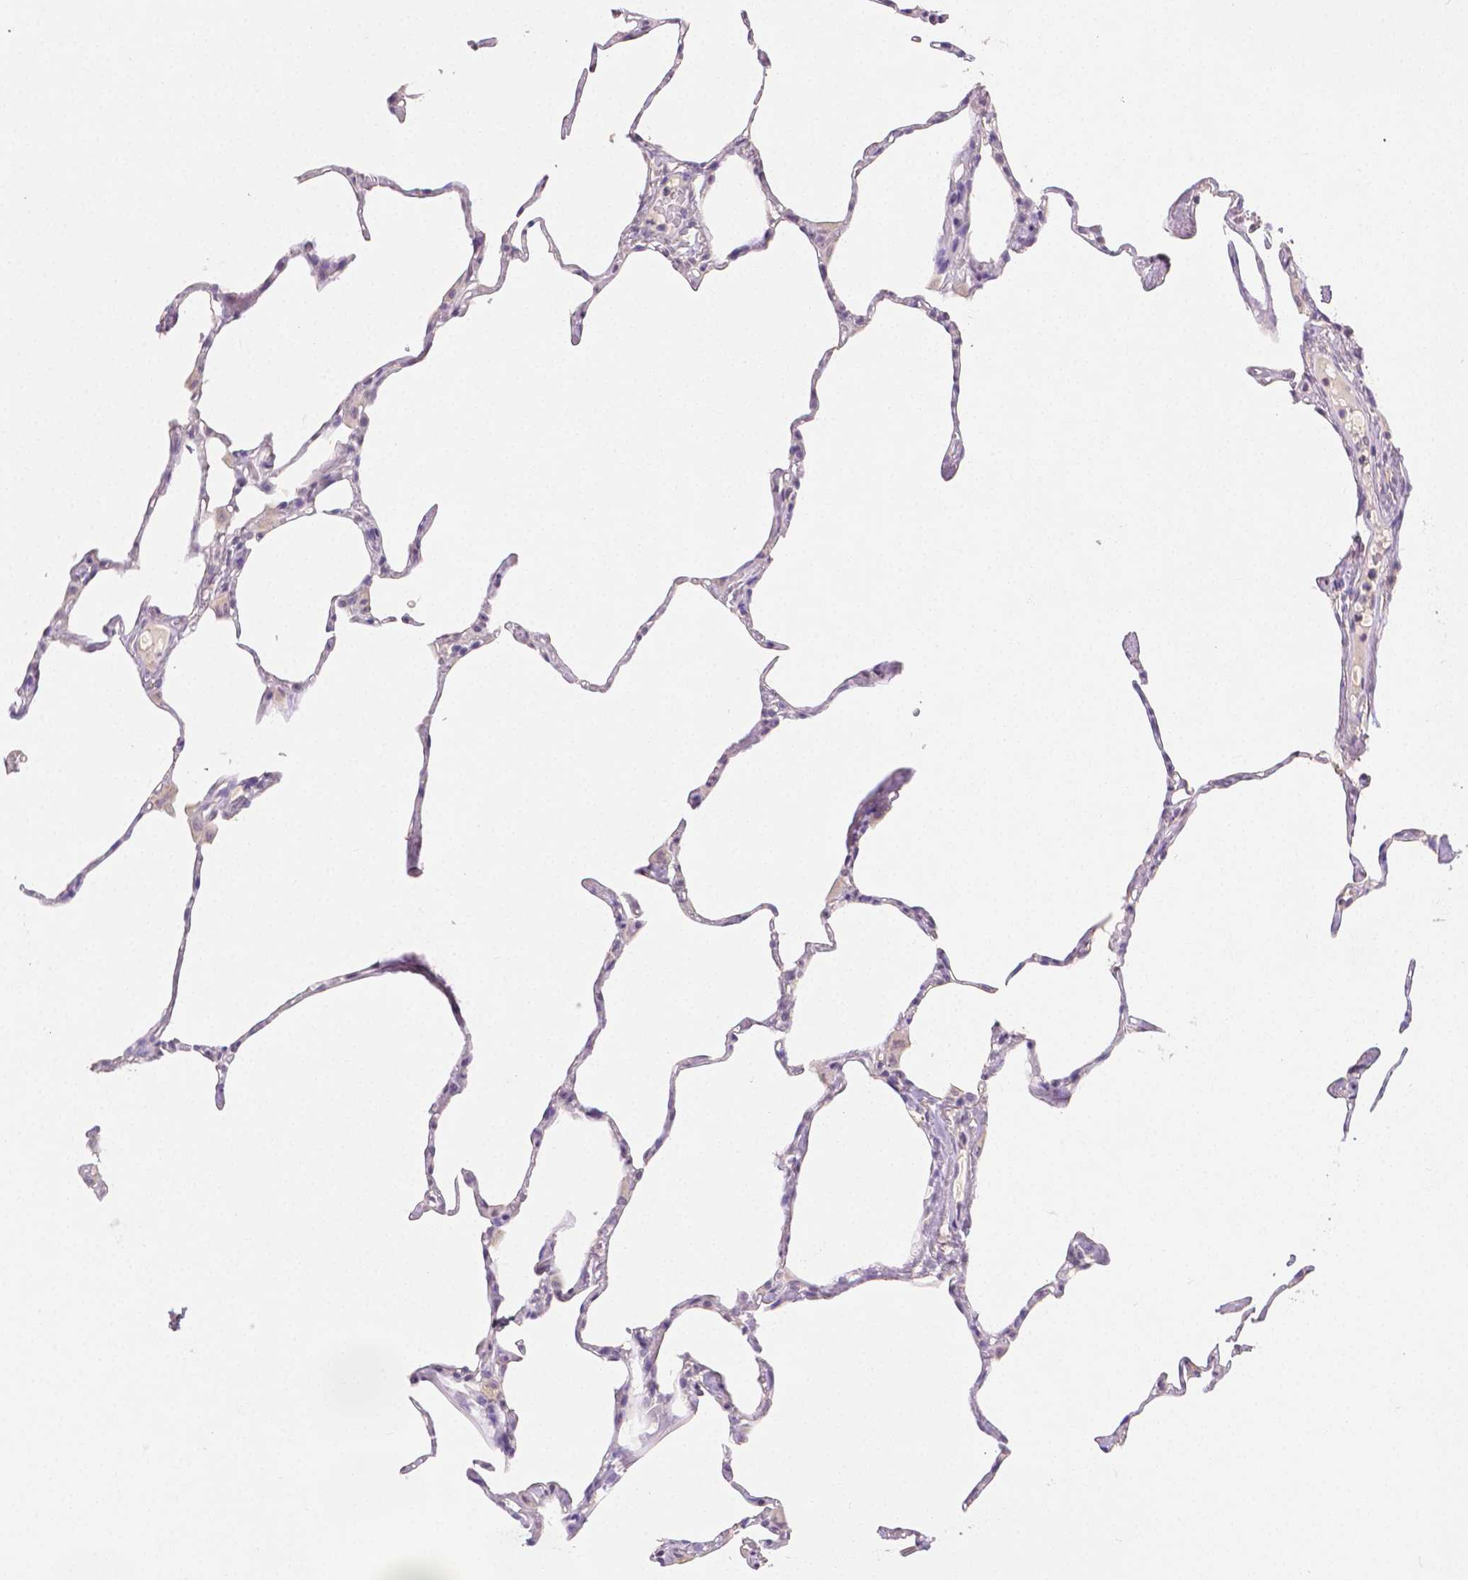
{"staining": {"intensity": "negative", "quantity": "none", "location": "none"}, "tissue": "lung", "cell_type": "Alveolar cells", "image_type": "normal", "snomed": [{"axis": "morphology", "description": "Normal tissue, NOS"}, {"axis": "topography", "description": "Lung"}], "caption": "This is a micrograph of immunohistochemistry (IHC) staining of unremarkable lung, which shows no expression in alveolar cells. (Stains: DAB immunohistochemistry with hematoxylin counter stain, Microscopy: brightfield microscopy at high magnification).", "gene": "TGM1", "patient": {"sex": "male", "age": 65}}